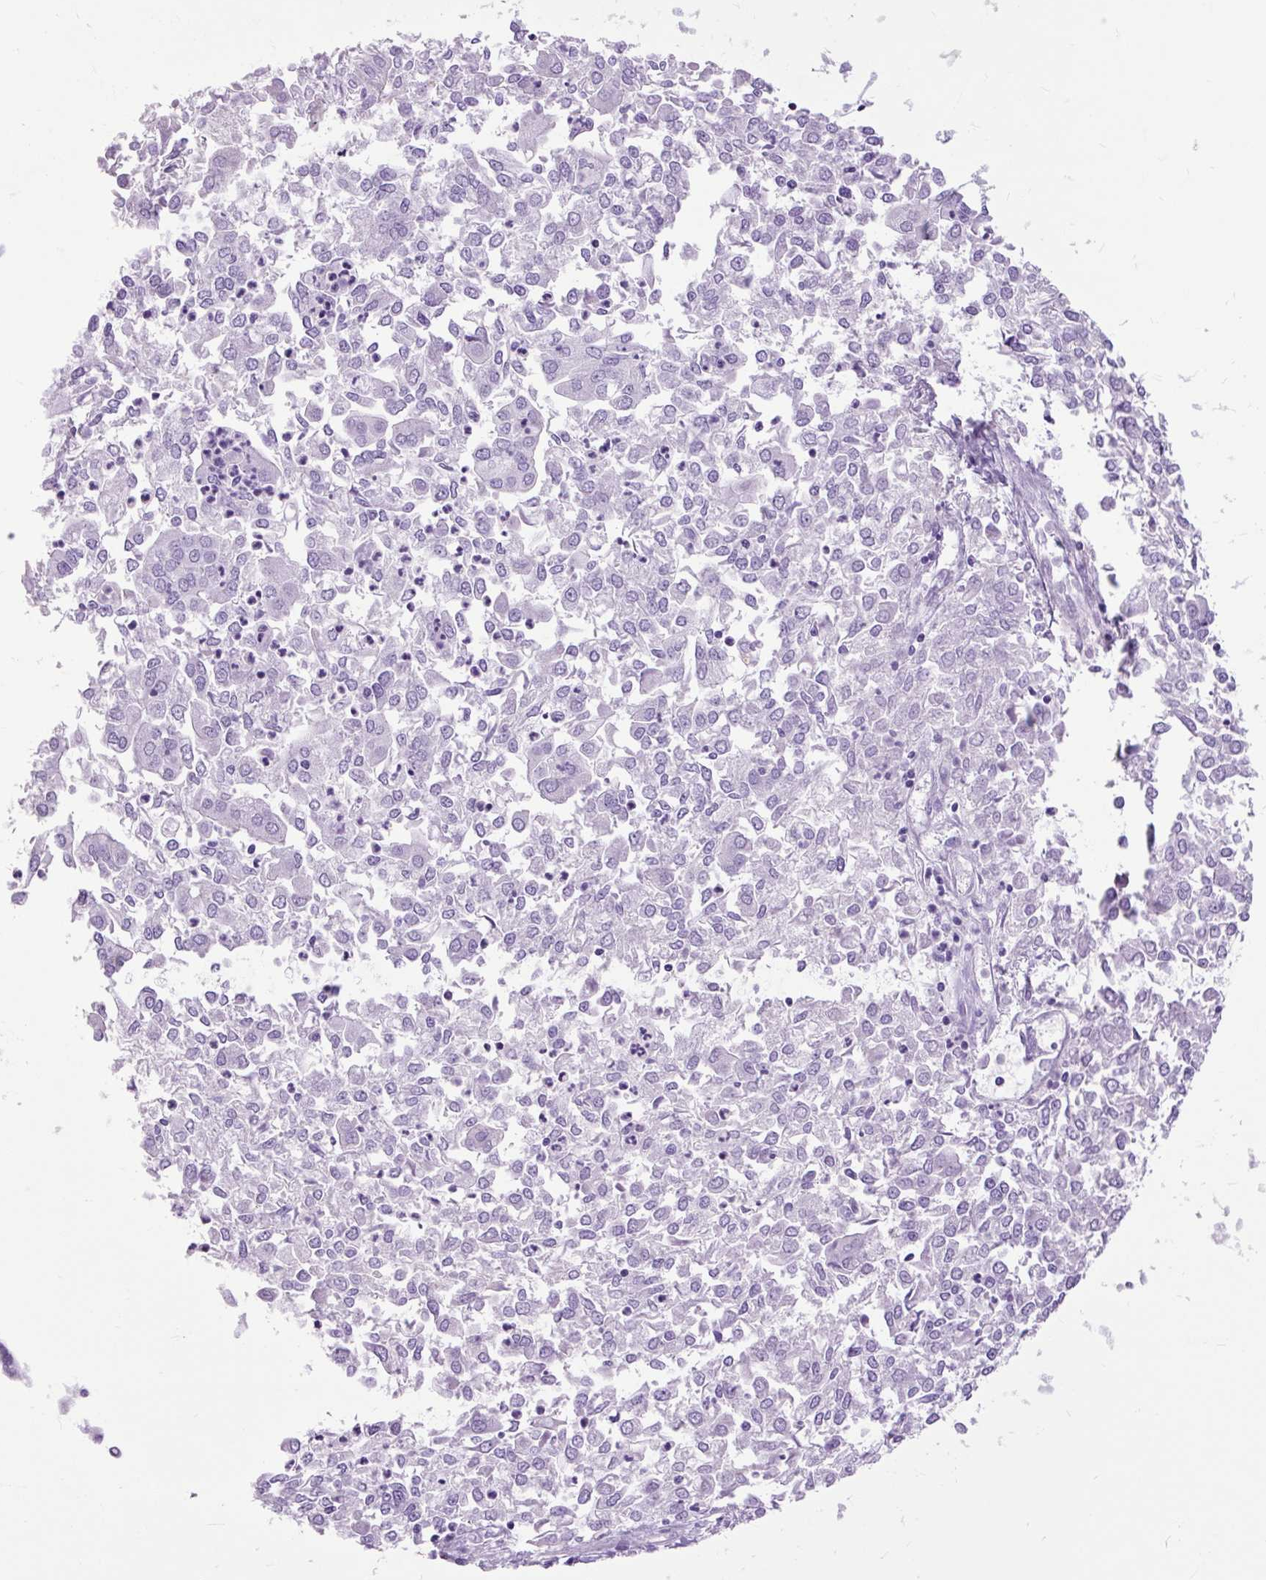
{"staining": {"intensity": "negative", "quantity": "none", "location": "none"}, "tissue": "endometrial cancer", "cell_type": "Tumor cells", "image_type": "cancer", "snomed": [{"axis": "morphology", "description": "Adenocarcinoma, NOS"}, {"axis": "topography", "description": "Endometrium"}], "caption": "DAB (3,3'-diaminobenzidine) immunohistochemical staining of endometrial cancer (adenocarcinoma) demonstrates no significant positivity in tumor cells.", "gene": "DPP6", "patient": {"sex": "female", "age": 57}}